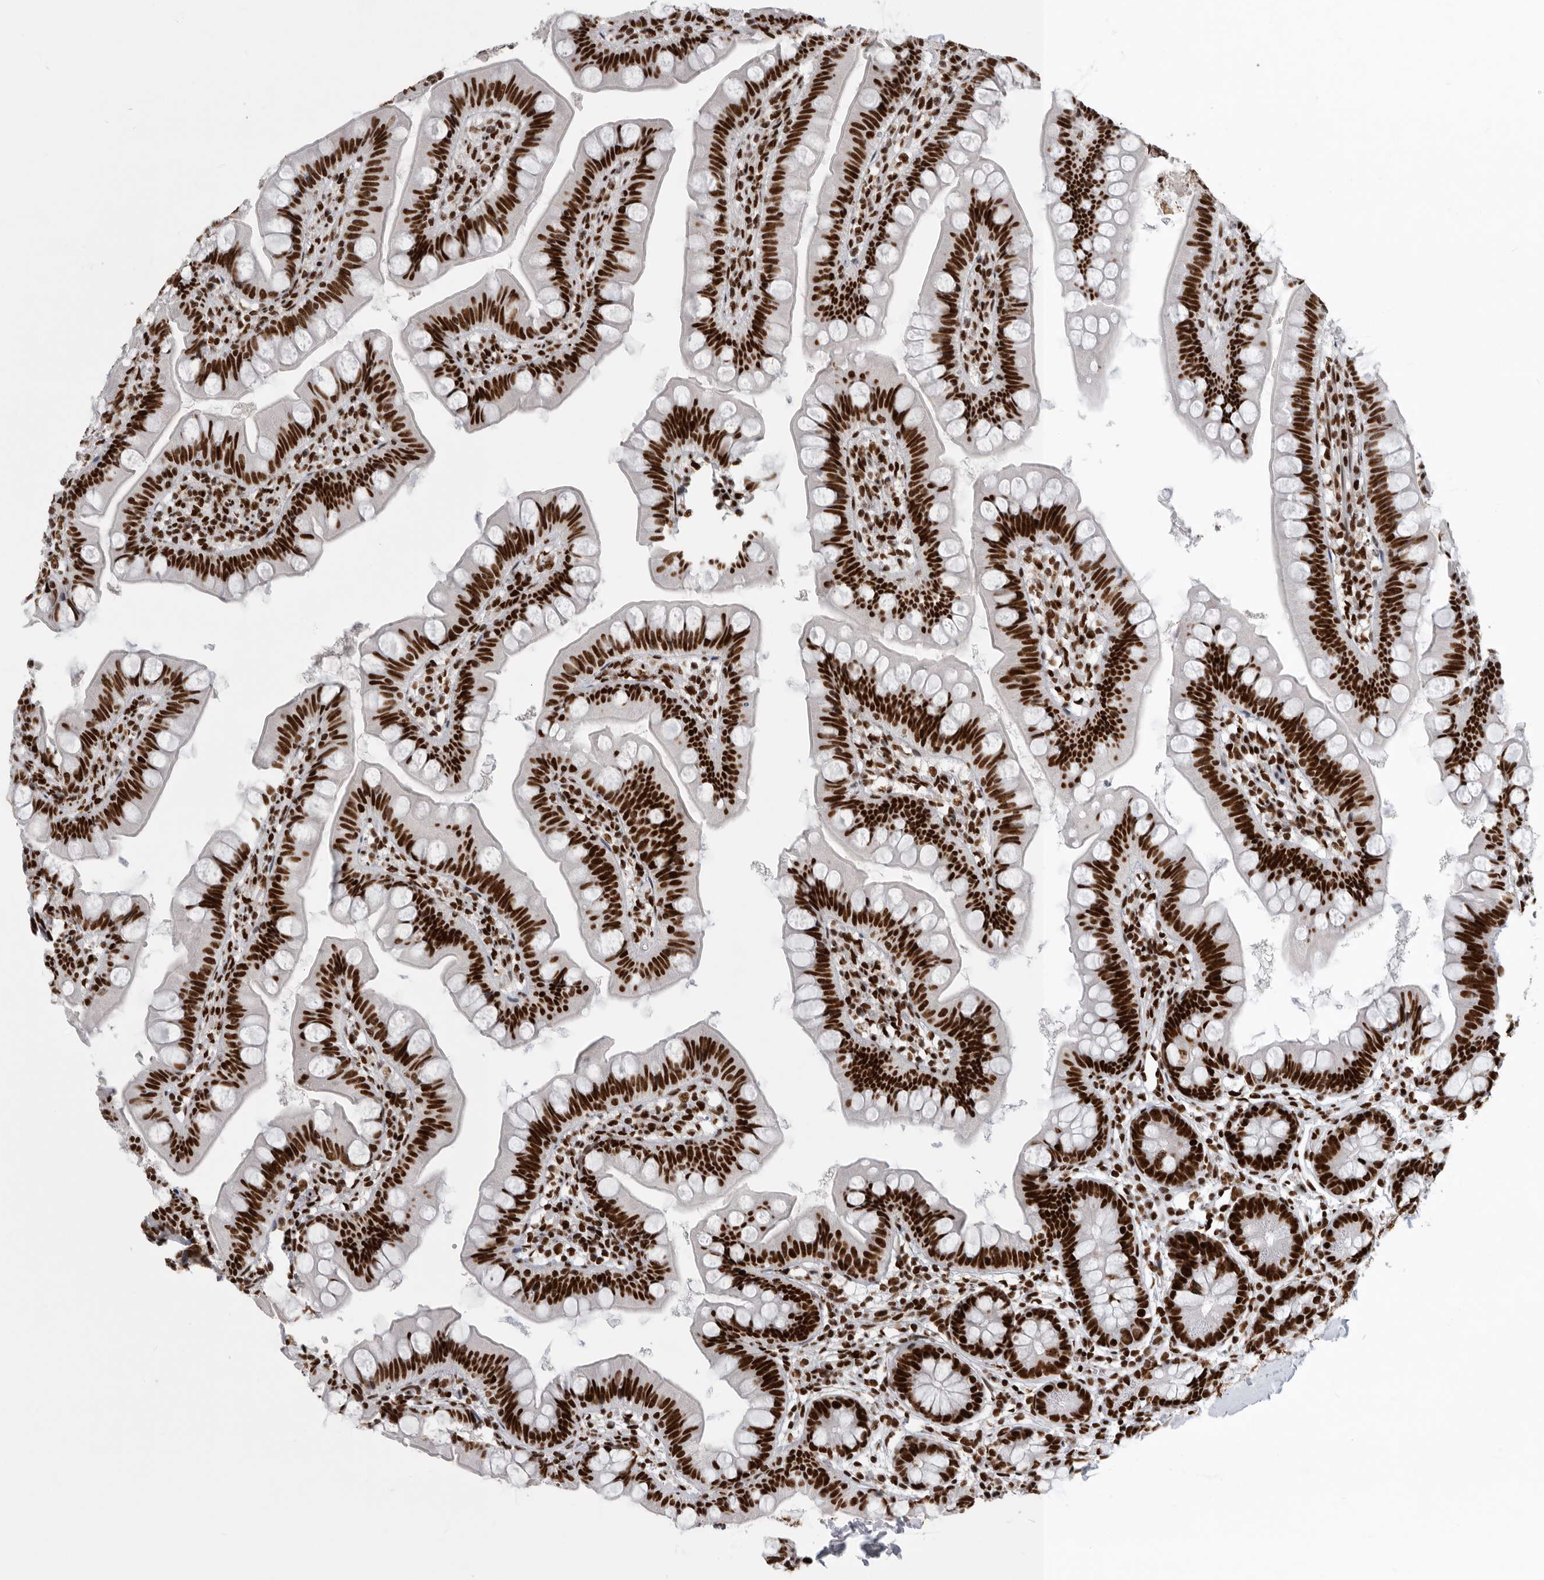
{"staining": {"intensity": "strong", "quantity": ">75%", "location": "nuclear"}, "tissue": "small intestine", "cell_type": "Glandular cells", "image_type": "normal", "snomed": [{"axis": "morphology", "description": "Normal tissue, NOS"}, {"axis": "topography", "description": "Small intestine"}], "caption": "Protein expression analysis of unremarkable human small intestine reveals strong nuclear expression in about >75% of glandular cells. (Stains: DAB in brown, nuclei in blue, Microscopy: brightfield microscopy at high magnification).", "gene": "BCLAF1", "patient": {"sex": "male", "age": 7}}